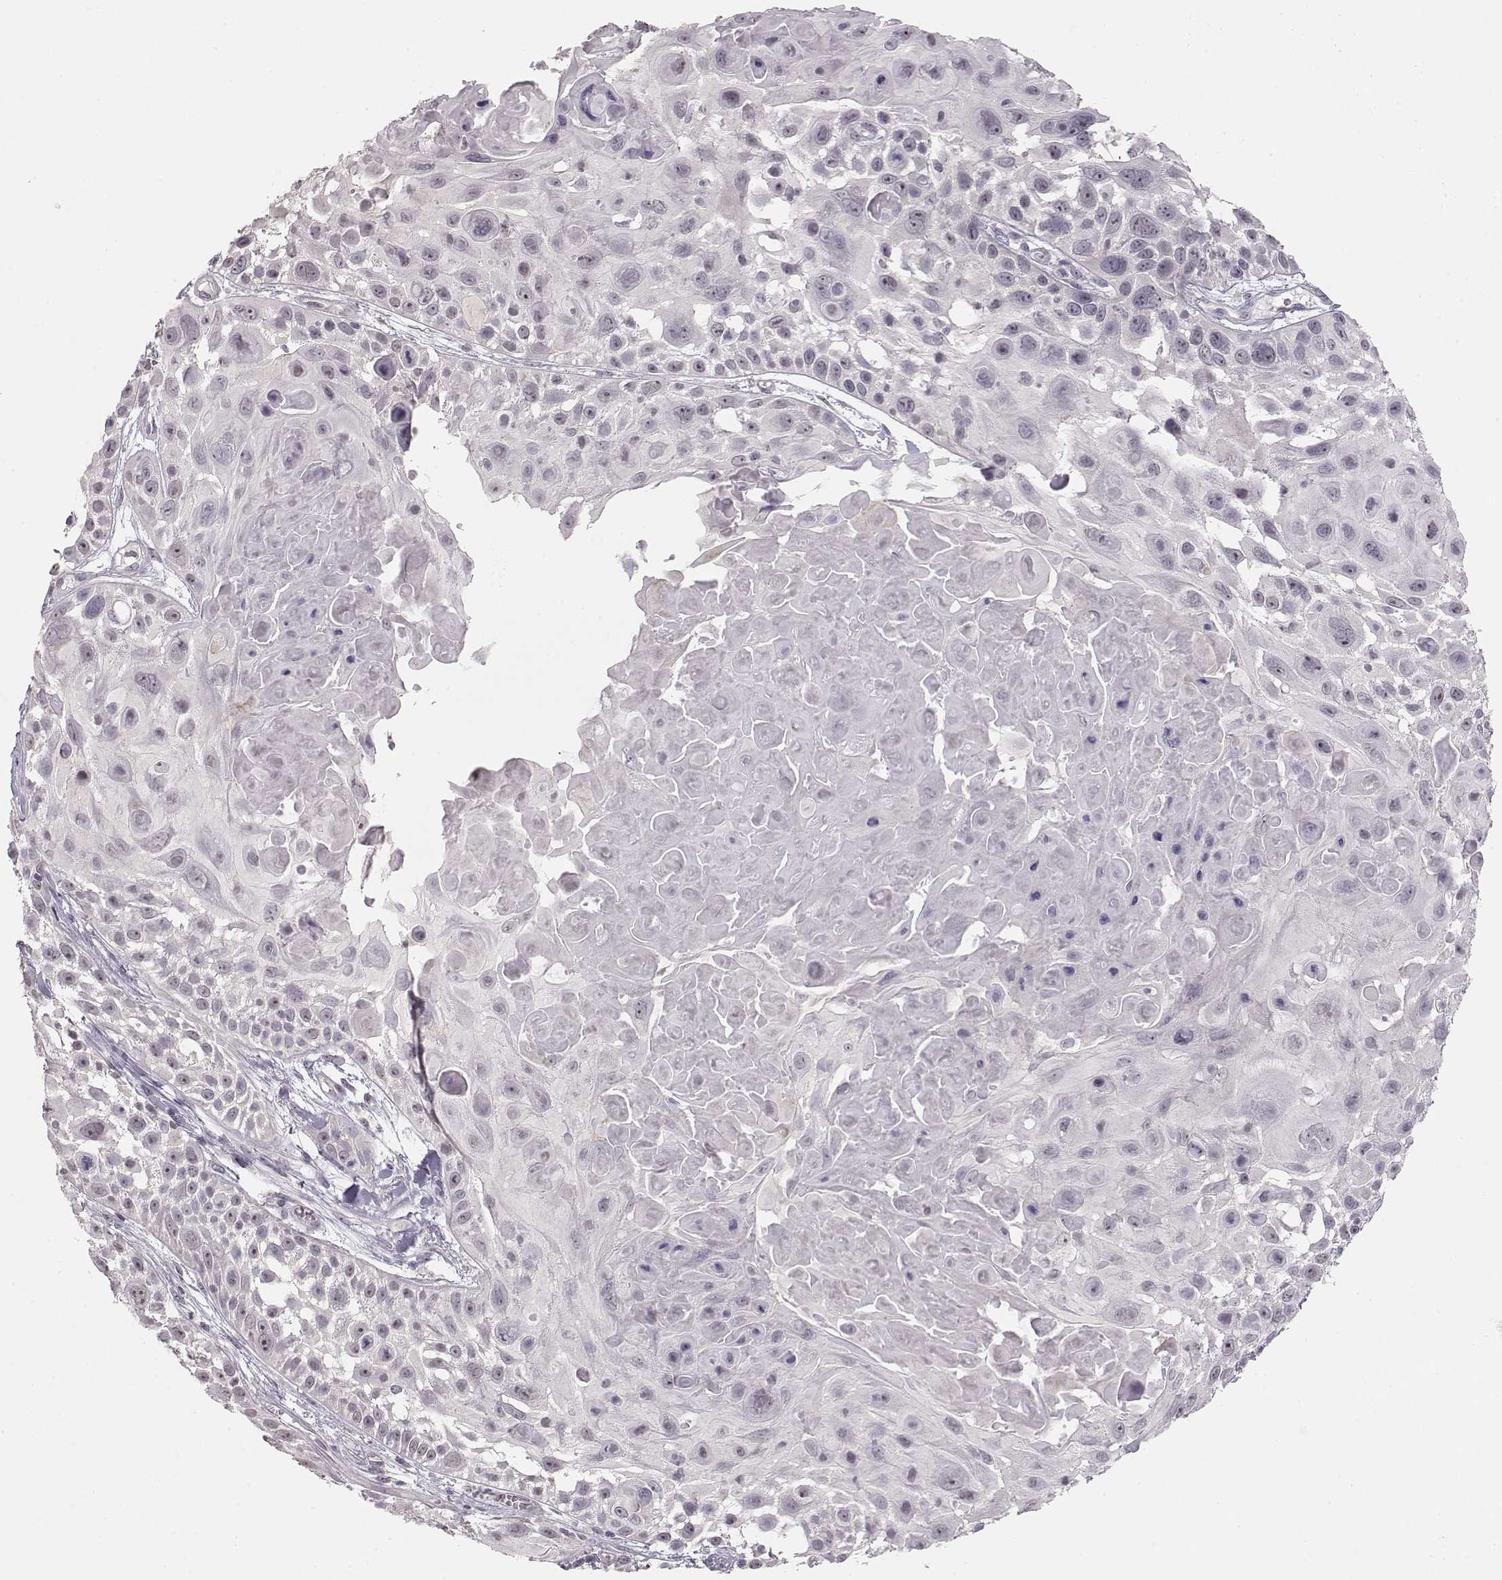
{"staining": {"intensity": "negative", "quantity": "none", "location": "none"}, "tissue": "skin cancer", "cell_type": "Tumor cells", "image_type": "cancer", "snomed": [{"axis": "morphology", "description": "Squamous cell carcinoma, NOS"}, {"axis": "topography", "description": "Skin"}, {"axis": "topography", "description": "Anal"}], "caption": "Human squamous cell carcinoma (skin) stained for a protein using immunohistochemistry shows no staining in tumor cells.", "gene": "FAM205A", "patient": {"sex": "female", "age": 75}}